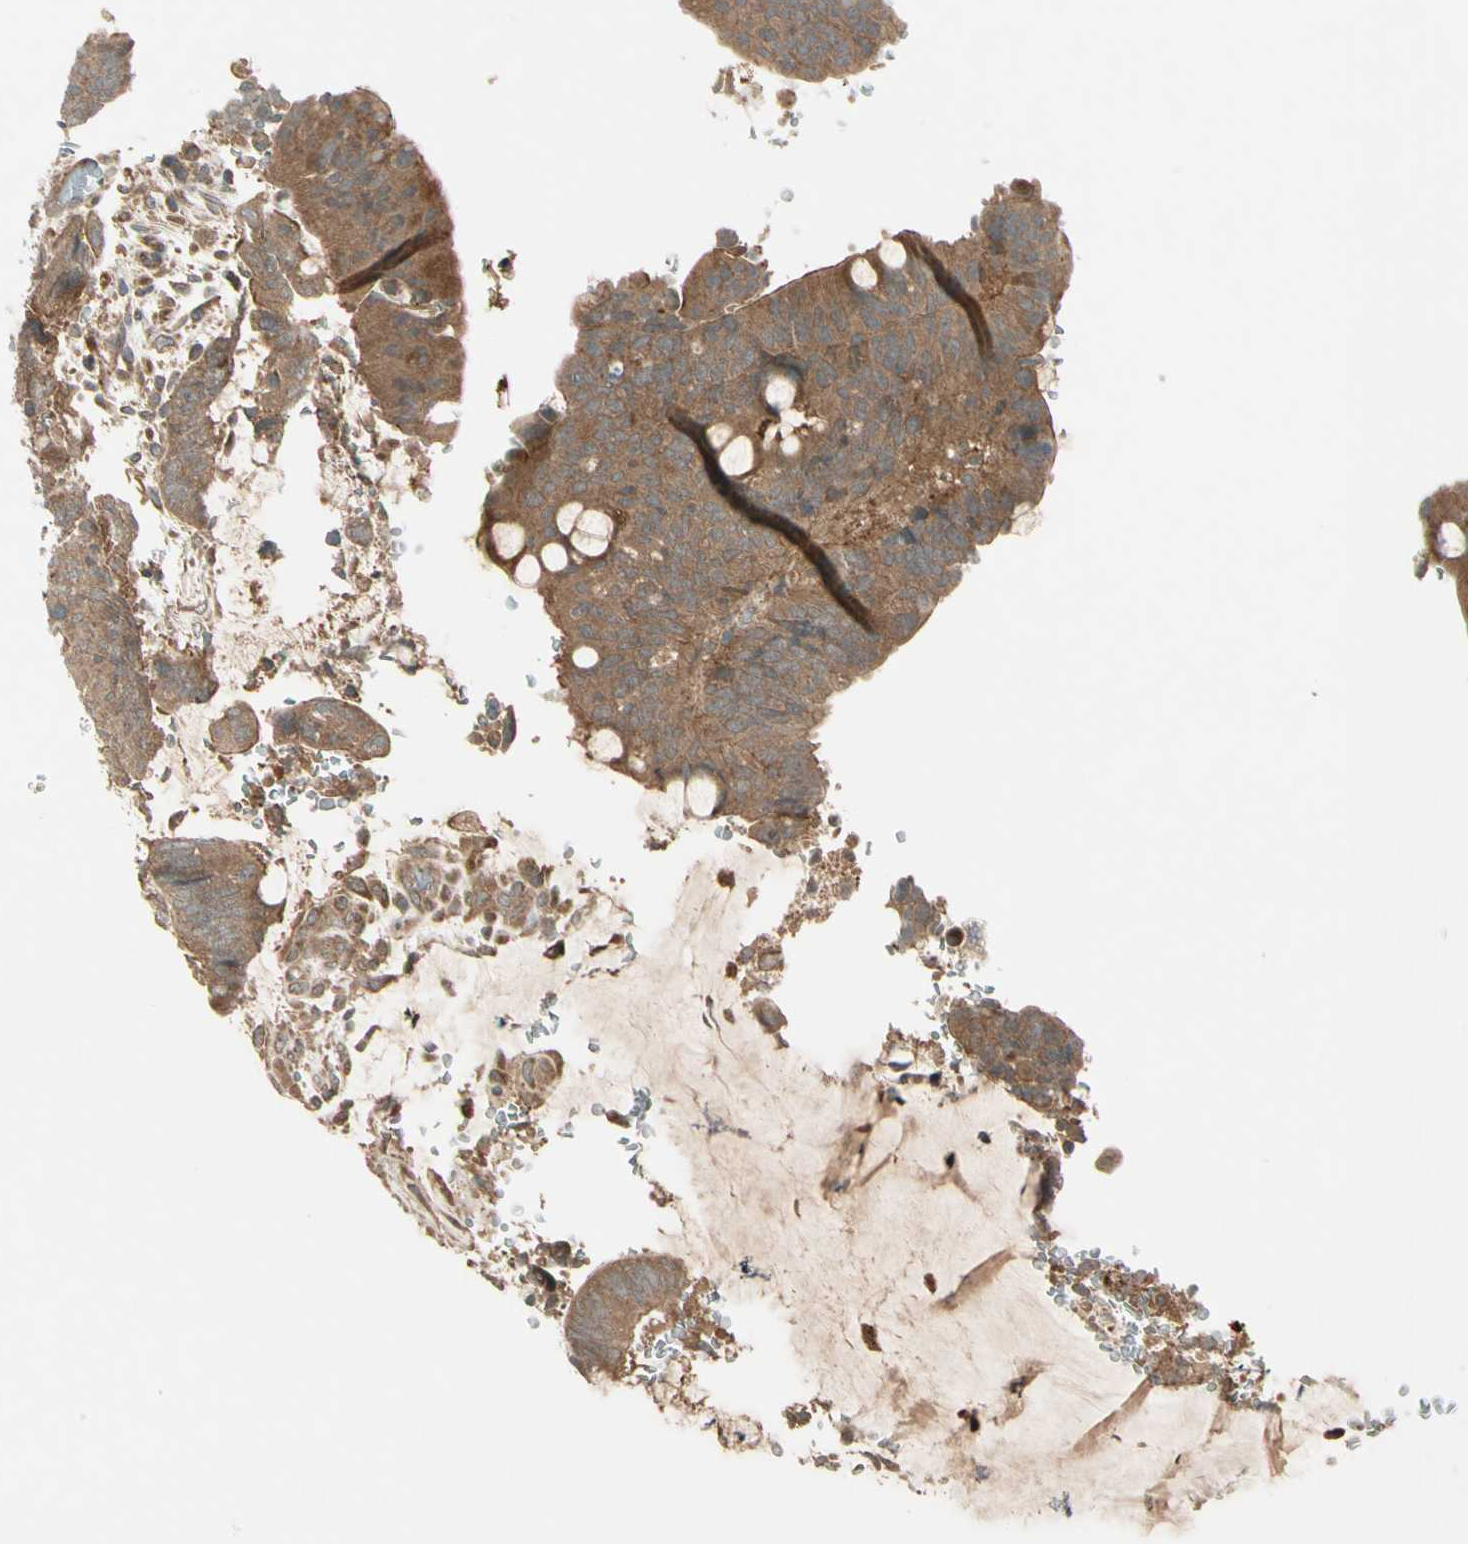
{"staining": {"intensity": "moderate", "quantity": ">75%", "location": "cytoplasmic/membranous"}, "tissue": "colorectal cancer", "cell_type": "Tumor cells", "image_type": "cancer", "snomed": [{"axis": "morphology", "description": "Normal tissue, NOS"}, {"axis": "morphology", "description": "Adenocarcinoma, NOS"}, {"axis": "topography", "description": "Rectum"}, {"axis": "topography", "description": "Peripheral nerve tissue"}], "caption": "A high-resolution micrograph shows immunohistochemistry (IHC) staining of colorectal adenocarcinoma, which shows moderate cytoplasmic/membranous positivity in approximately >75% of tumor cells. (Brightfield microscopy of DAB IHC at high magnification).", "gene": "ACVR1C", "patient": {"sex": "male", "age": 92}}